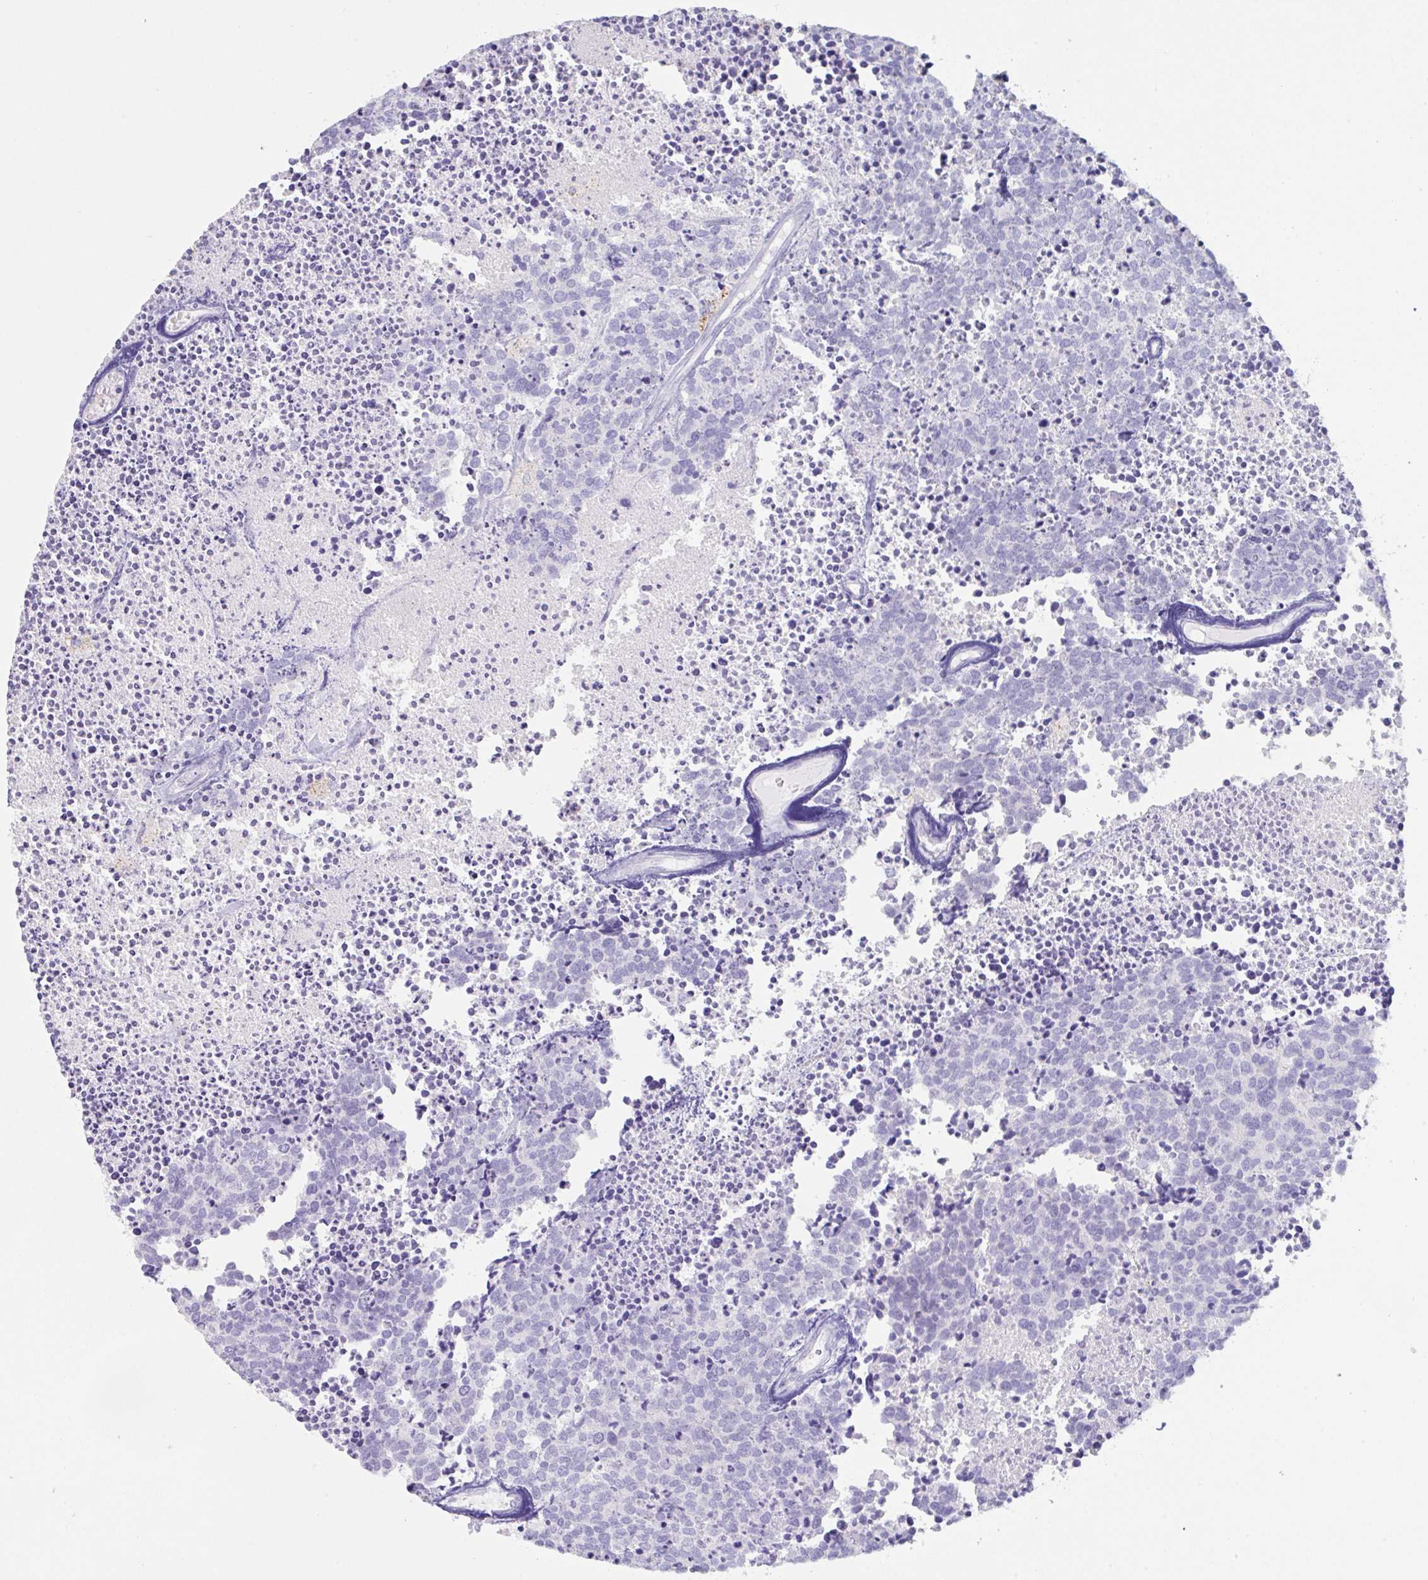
{"staining": {"intensity": "negative", "quantity": "none", "location": "none"}, "tissue": "carcinoid", "cell_type": "Tumor cells", "image_type": "cancer", "snomed": [{"axis": "morphology", "description": "Carcinoid, malignant, NOS"}, {"axis": "topography", "description": "Skin"}], "caption": "An immunohistochemistry micrograph of carcinoid is shown. There is no staining in tumor cells of carcinoid.", "gene": "TRAF4", "patient": {"sex": "female", "age": 79}}